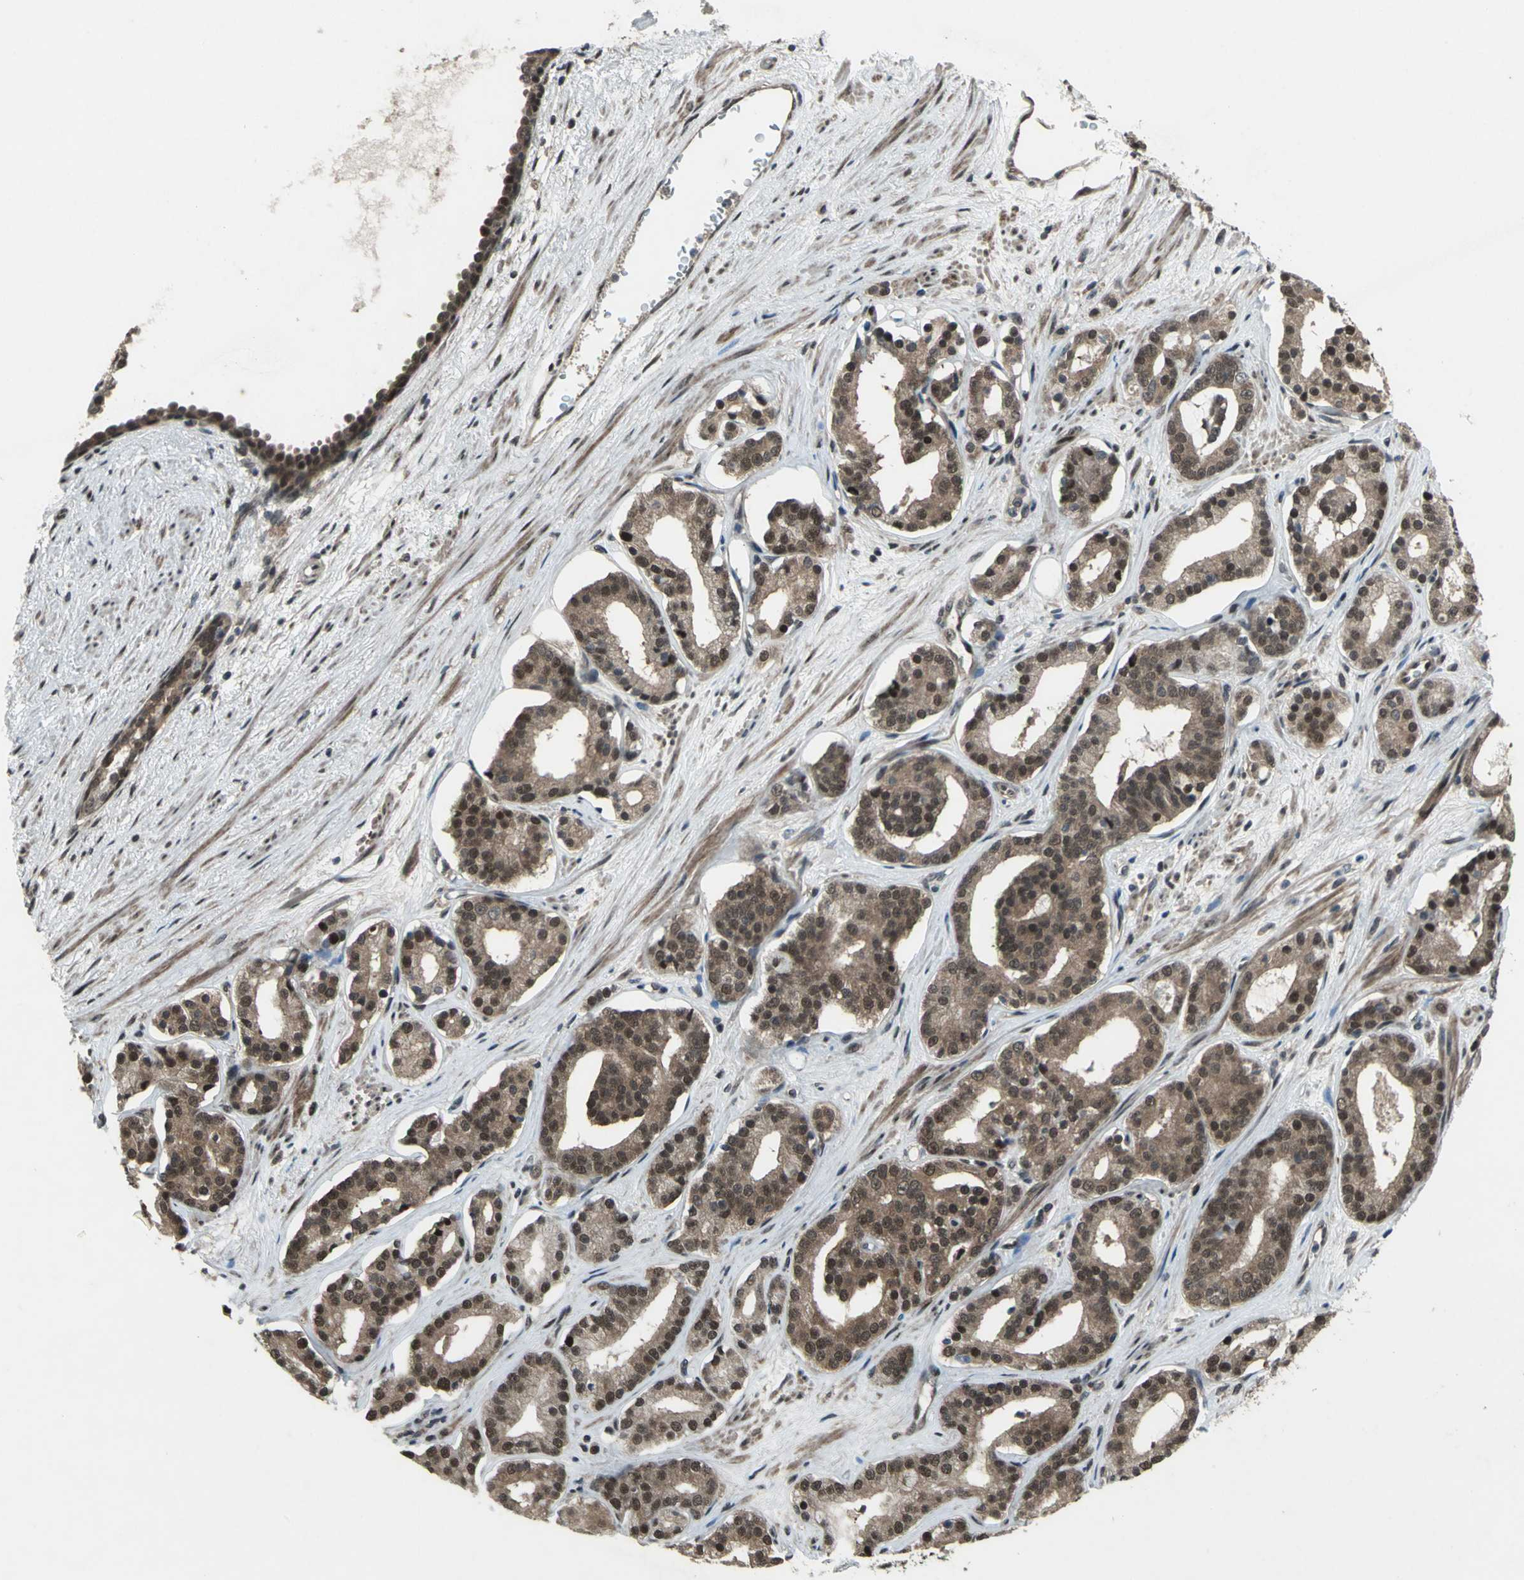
{"staining": {"intensity": "moderate", "quantity": ">75%", "location": "cytoplasmic/membranous,nuclear"}, "tissue": "prostate cancer", "cell_type": "Tumor cells", "image_type": "cancer", "snomed": [{"axis": "morphology", "description": "Adenocarcinoma, Low grade"}, {"axis": "topography", "description": "Prostate"}], "caption": "The micrograph displays staining of prostate cancer (low-grade adenocarcinoma), revealing moderate cytoplasmic/membranous and nuclear protein expression (brown color) within tumor cells.", "gene": "COPS5", "patient": {"sex": "male", "age": 63}}